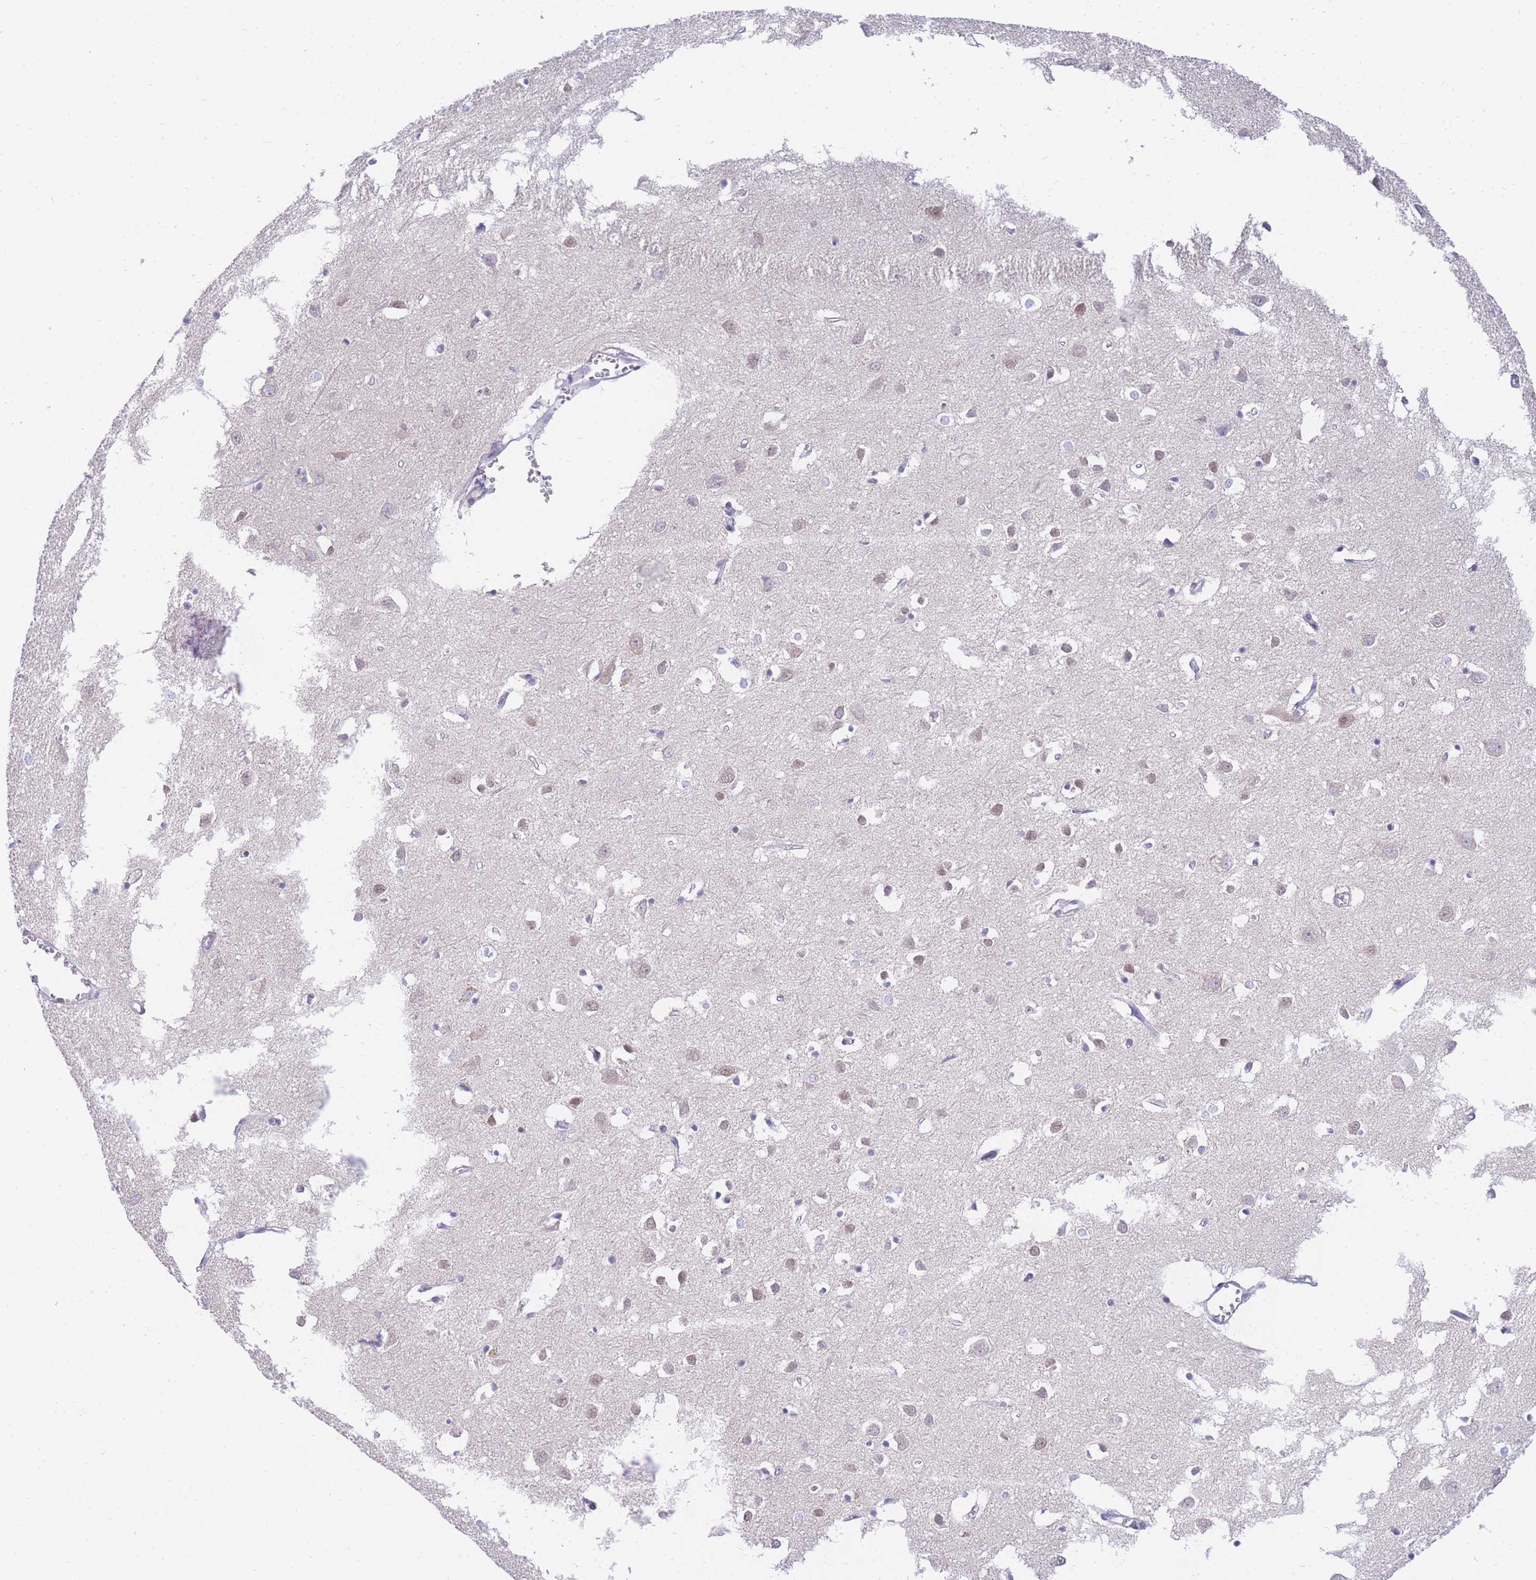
{"staining": {"intensity": "negative", "quantity": "none", "location": "none"}, "tissue": "cerebral cortex", "cell_type": "Endothelial cells", "image_type": "normal", "snomed": [{"axis": "morphology", "description": "Normal tissue, NOS"}, {"axis": "topography", "description": "Cerebral cortex"}], "caption": "This is a image of immunohistochemistry staining of unremarkable cerebral cortex, which shows no staining in endothelial cells. (Immunohistochemistry (ihc), brightfield microscopy, high magnification).", "gene": "FRAT2", "patient": {"sex": "female", "age": 64}}